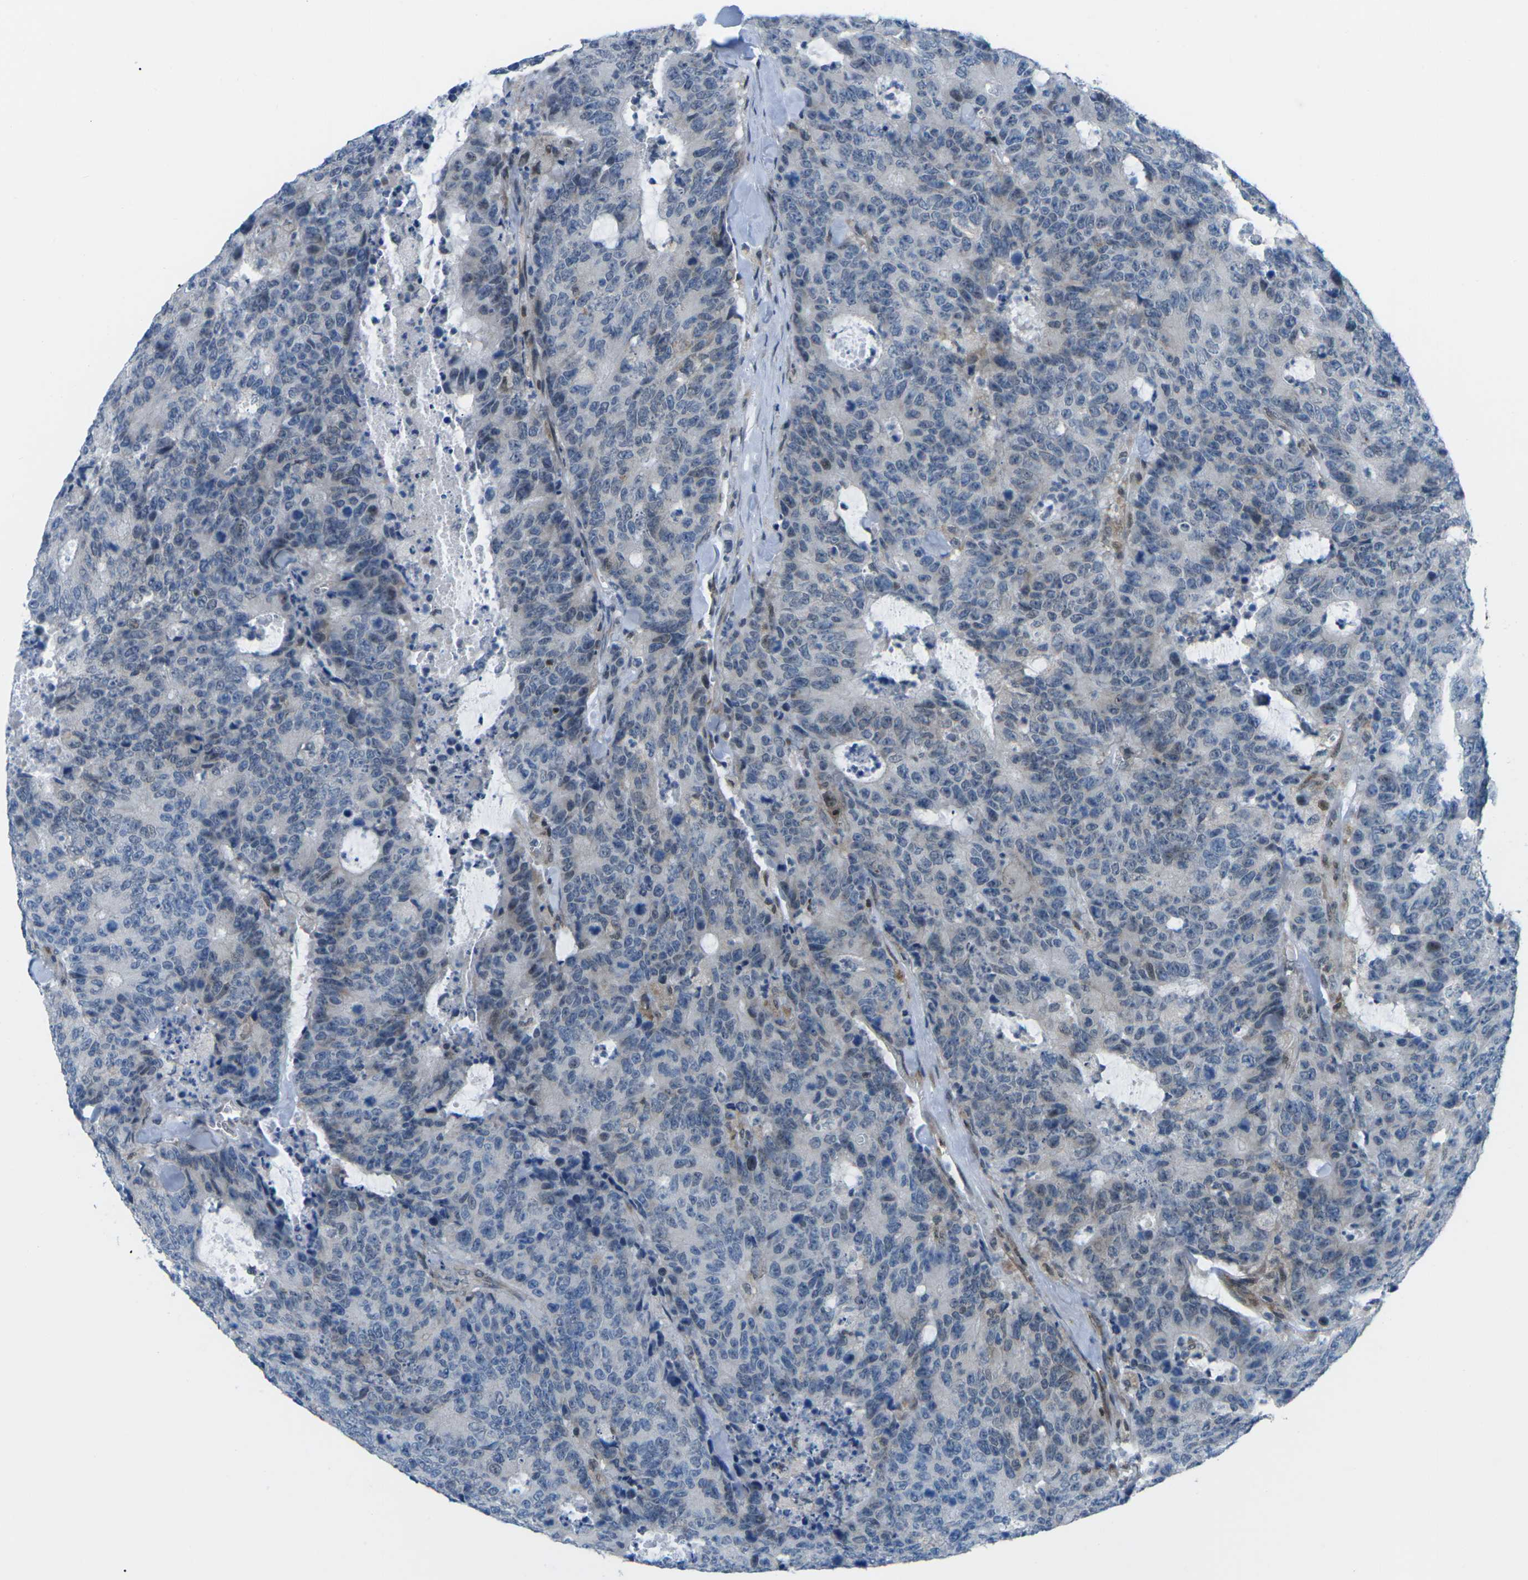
{"staining": {"intensity": "weak", "quantity": "<25%", "location": "nuclear"}, "tissue": "colorectal cancer", "cell_type": "Tumor cells", "image_type": "cancer", "snomed": [{"axis": "morphology", "description": "Adenocarcinoma, NOS"}, {"axis": "topography", "description": "Colon"}], "caption": "Adenocarcinoma (colorectal) was stained to show a protein in brown. There is no significant expression in tumor cells.", "gene": "MBNL1", "patient": {"sex": "female", "age": 86}}